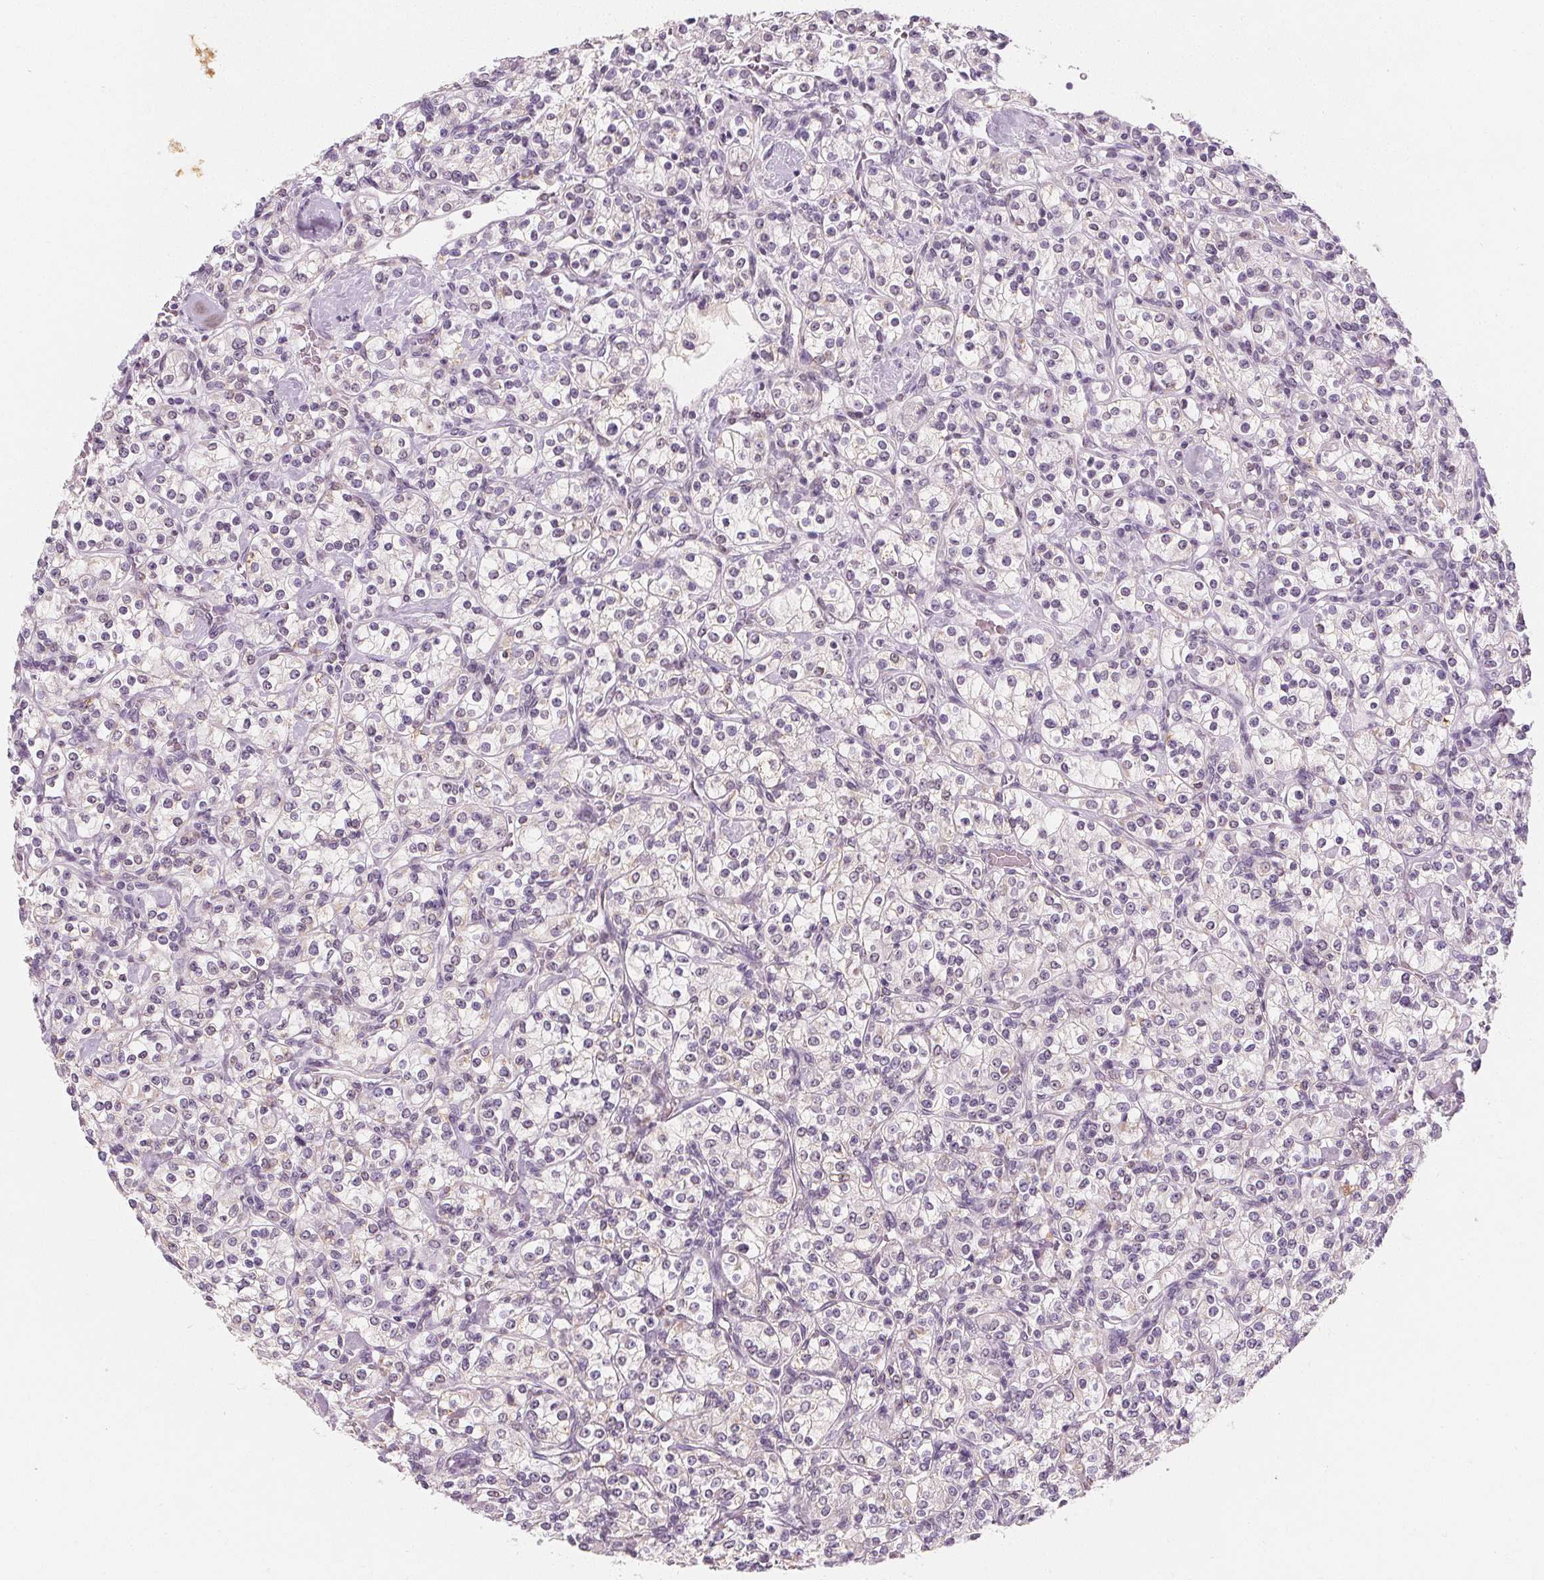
{"staining": {"intensity": "negative", "quantity": "none", "location": "none"}, "tissue": "renal cancer", "cell_type": "Tumor cells", "image_type": "cancer", "snomed": [{"axis": "morphology", "description": "Adenocarcinoma, NOS"}, {"axis": "topography", "description": "Kidney"}], "caption": "This is a histopathology image of IHC staining of renal cancer, which shows no staining in tumor cells.", "gene": "DBX2", "patient": {"sex": "male", "age": 77}}